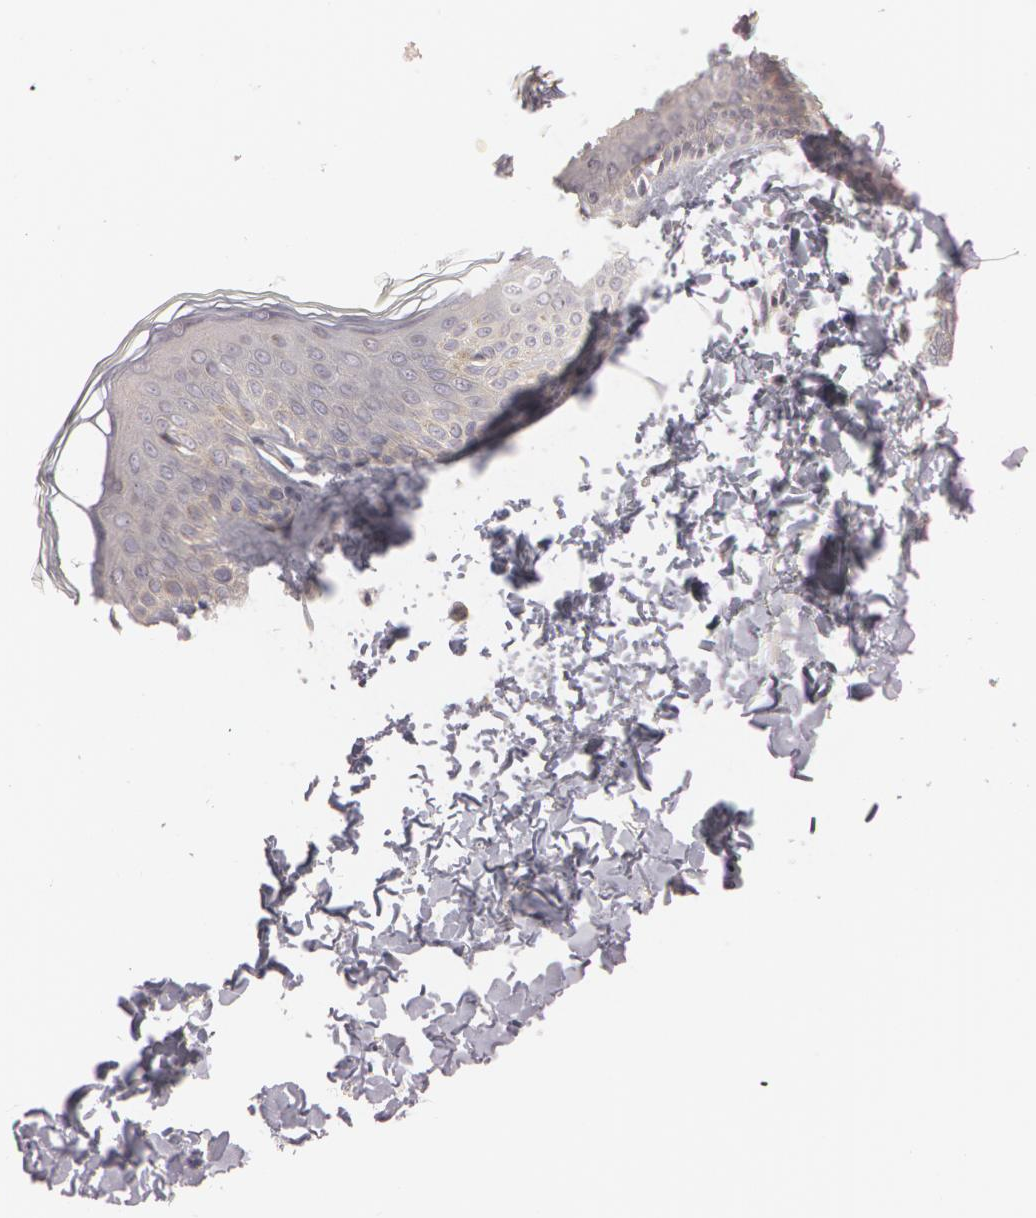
{"staining": {"intensity": "negative", "quantity": "none", "location": "none"}, "tissue": "skin", "cell_type": "Fibroblasts", "image_type": "normal", "snomed": [{"axis": "morphology", "description": "Normal tissue, NOS"}, {"axis": "topography", "description": "Skin"}], "caption": "Photomicrograph shows no significant protein positivity in fibroblasts of normal skin.", "gene": "RALGAPA1", "patient": {"sex": "female", "age": 4}}